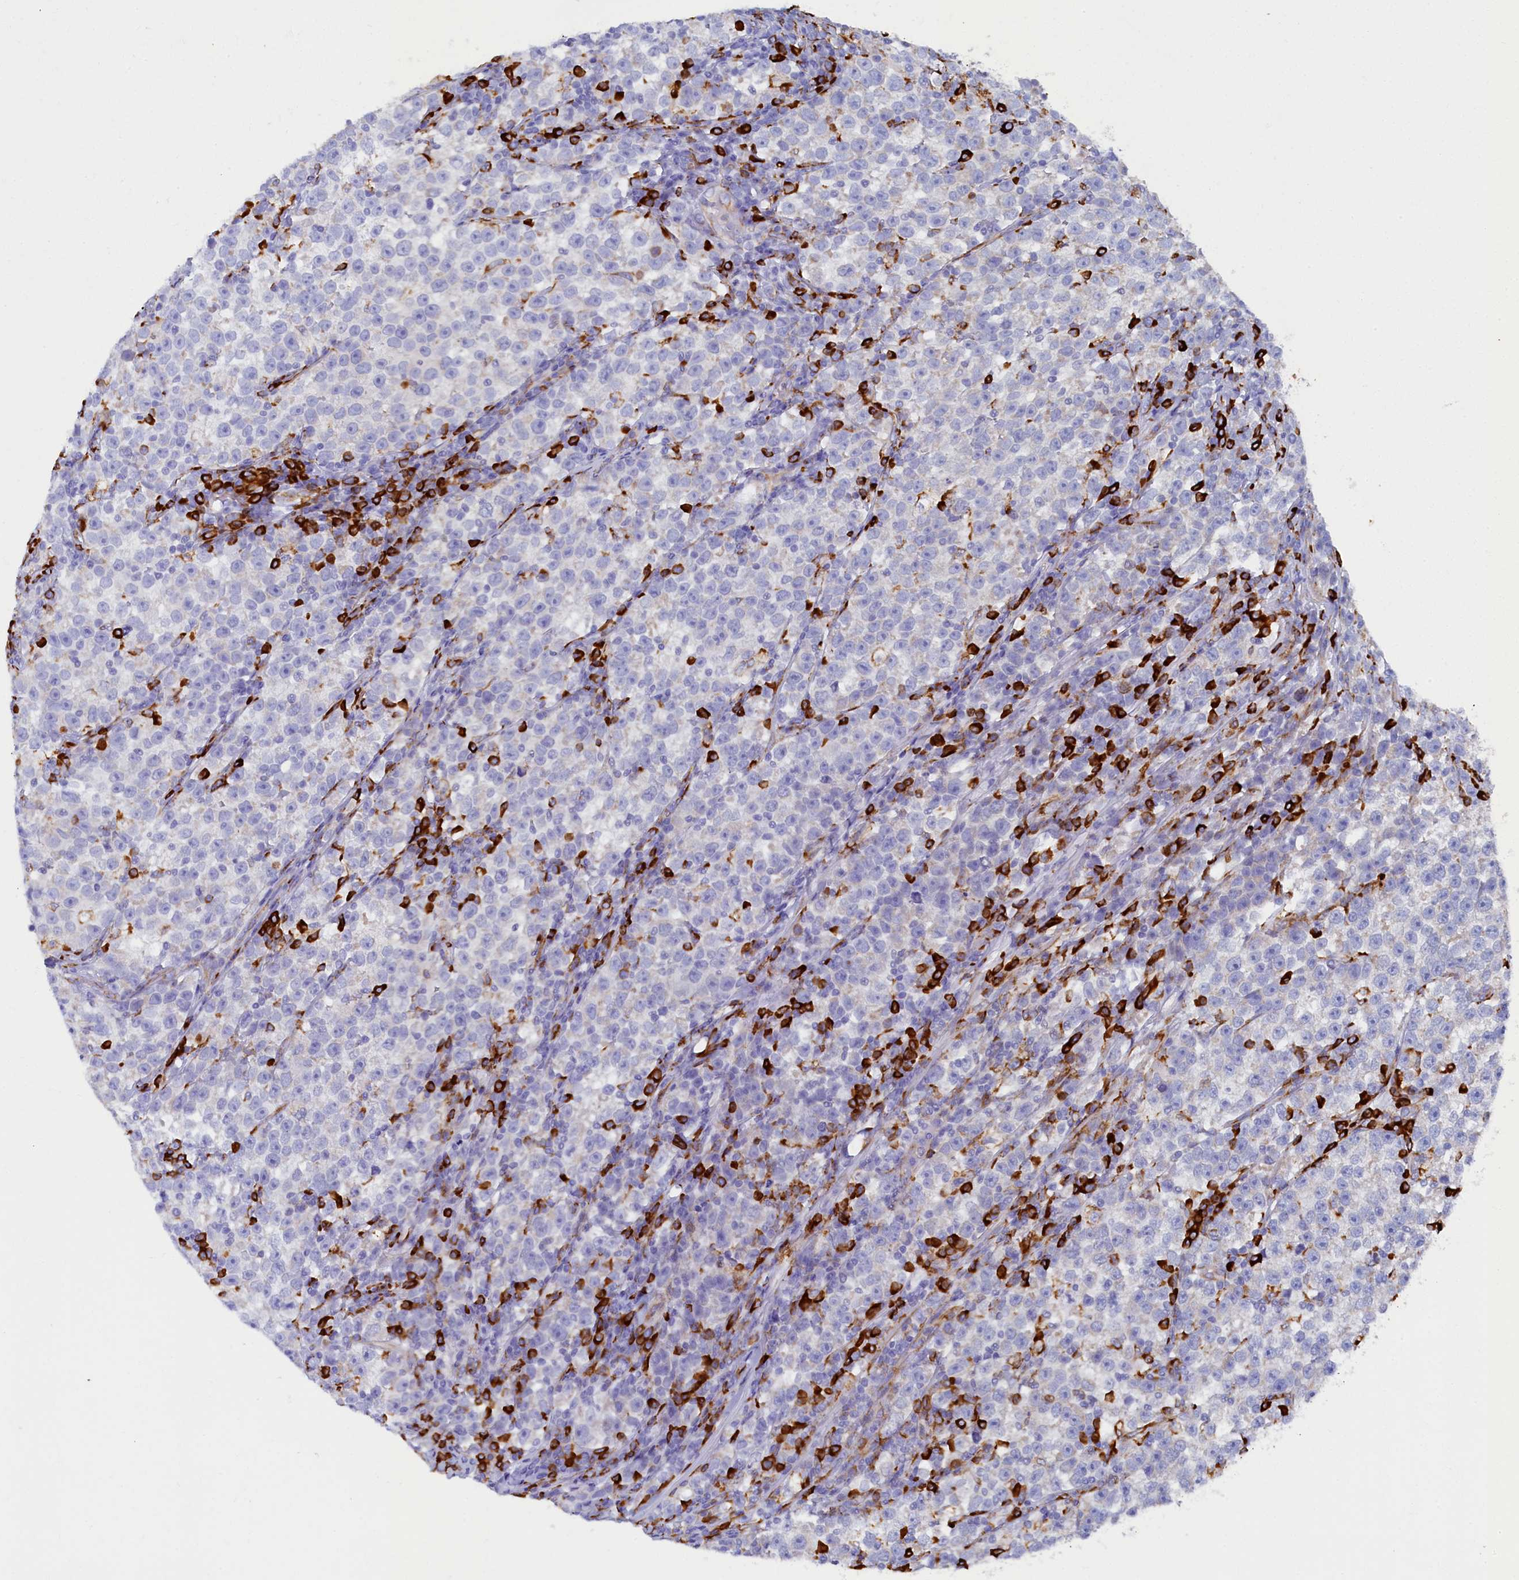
{"staining": {"intensity": "negative", "quantity": "none", "location": "none"}, "tissue": "testis cancer", "cell_type": "Tumor cells", "image_type": "cancer", "snomed": [{"axis": "morphology", "description": "Normal tissue, NOS"}, {"axis": "morphology", "description": "Seminoma, NOS"}, {"axis": "topography", "description": "Testis"}], "caption": "A micrograph of human seminoma (testis) is negative for staining in tumor cells. (Stains: DAB (3,3'-diaminobenzidine) immunohistochemistry with hematoxylin counter stain, Microscopy: brightfield microscopy at high magnification).", "gene": "TMEM18", "patient": {"sex": "male", "age": 43}}